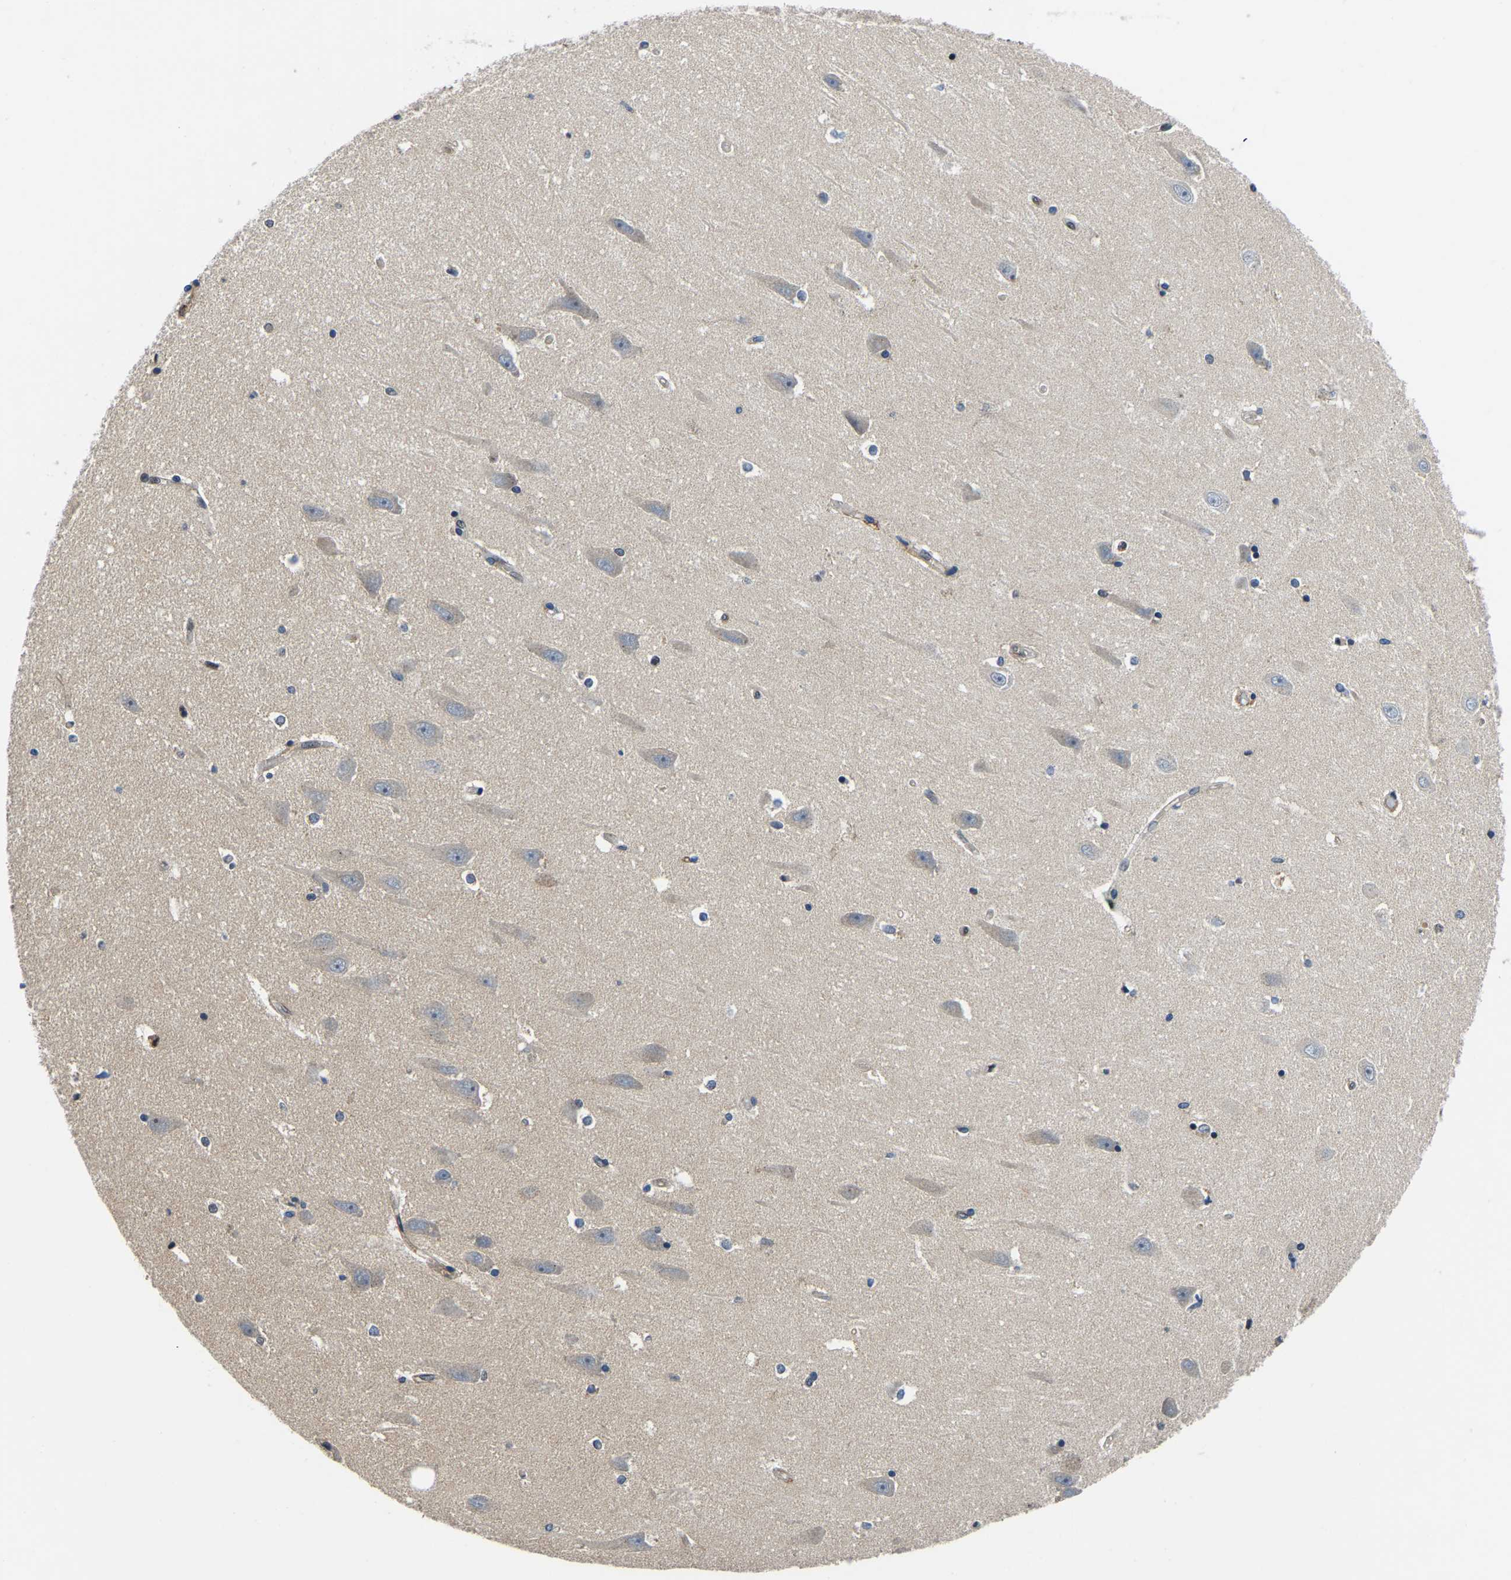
{"staining": {"intensity": "weak", "quantity": "<25%", "location": "cytoplasmic/membranous"}, "tissue": "hippocampus", "cell_type": "Glial cells", "image_type": "normal", "snomed": [{"axis": "morphology", "description": "Normal tissue, NOS"}, {"axis": "topography", "description": "Hippocampus"}], "caption": "Glial cells show no significant protein expression in normal hippocampus.", "gene": "DFFA", "patient": {"sex": "male", "age": 45}}